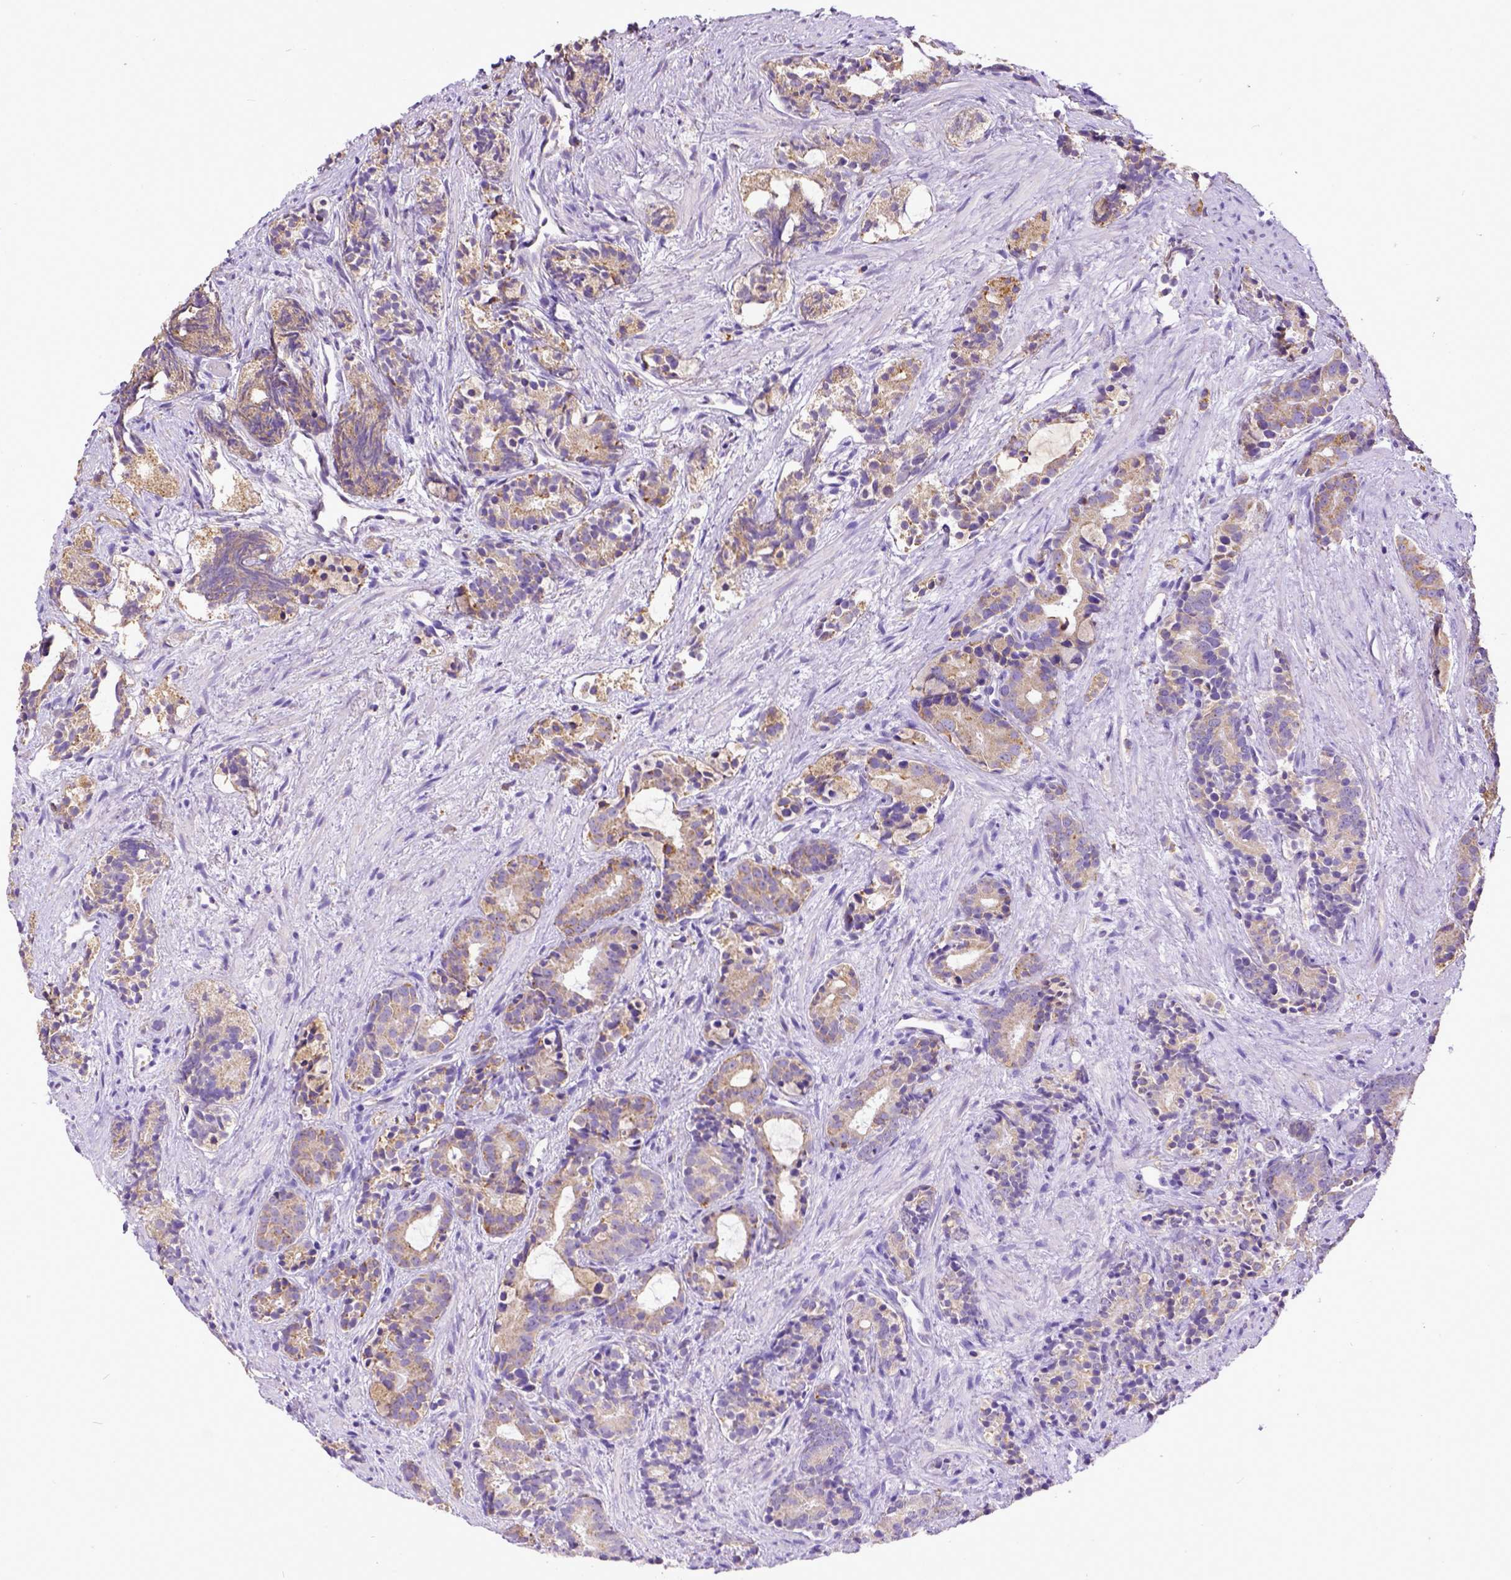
{"staining": {"intensity": "weak", "quantity": "25%-75%", "location": "cytoplasmic/membranous"}, "tissue": "prostate cancer", "cell_type": "Tumor cells", "image_type": "cancer", "snomed": [{"axis": "morphology", "description": "Adenocarcinoma, High grade"}, {"axis": "topography", "description": "Prostate"}], "caption": "Brown immunohistochemical staining in high-grade adenocarcinoma (prostate) exhibits weak cytoplasmic/membranous expression in about 25%-75% of tumor cells. (Stains: DAB (3,3'-diaminobenzidine) in brown, nuclei in blue, Microscopy: brightfield microscopy at high magnification).", "gene": "SPEF1", "patient": {"sex": "male", "age": 84}}